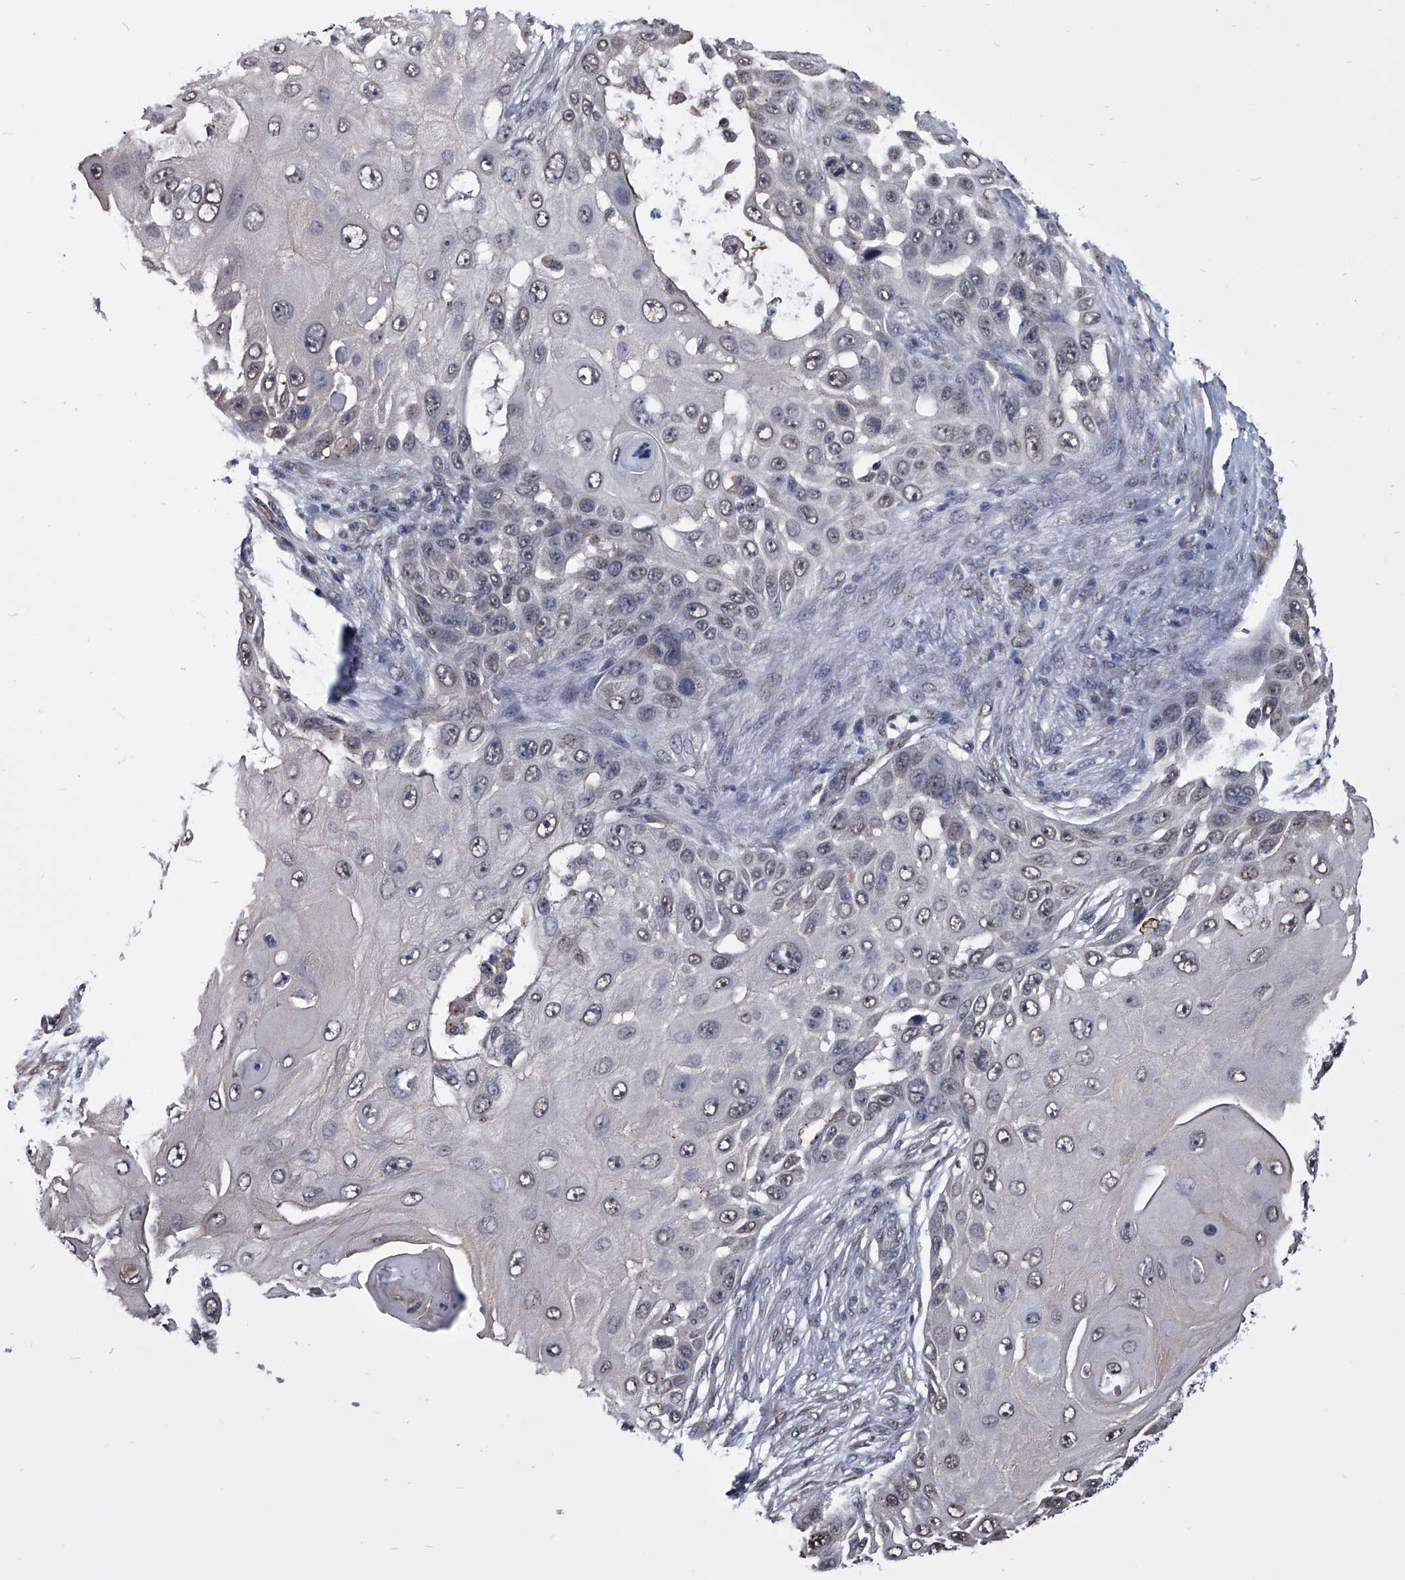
{"staining": {"intensity": "weak", "quantity": ">75%", "location": "nuclear"}, "tissue": "skin cancer", "cell_type": "Tumor cells", "image_type": "cancer", "snomed": [{"axis": "morphology", "description": "Squamous cell carcinoma, NOS"}, {"axis": "topography", "description": "Skin"}], "caption": "Protein analysis of skin squamous cell carcinoma tissue demonstrates weak nuclear staining in approximately >75% of tumor cells. (DAB (3,3'-diaminobenzidine) IHC with brightfield microscopy, high magnification).", "gene": "ZNF76", "patient": {"sex": "female", "age": 44}}